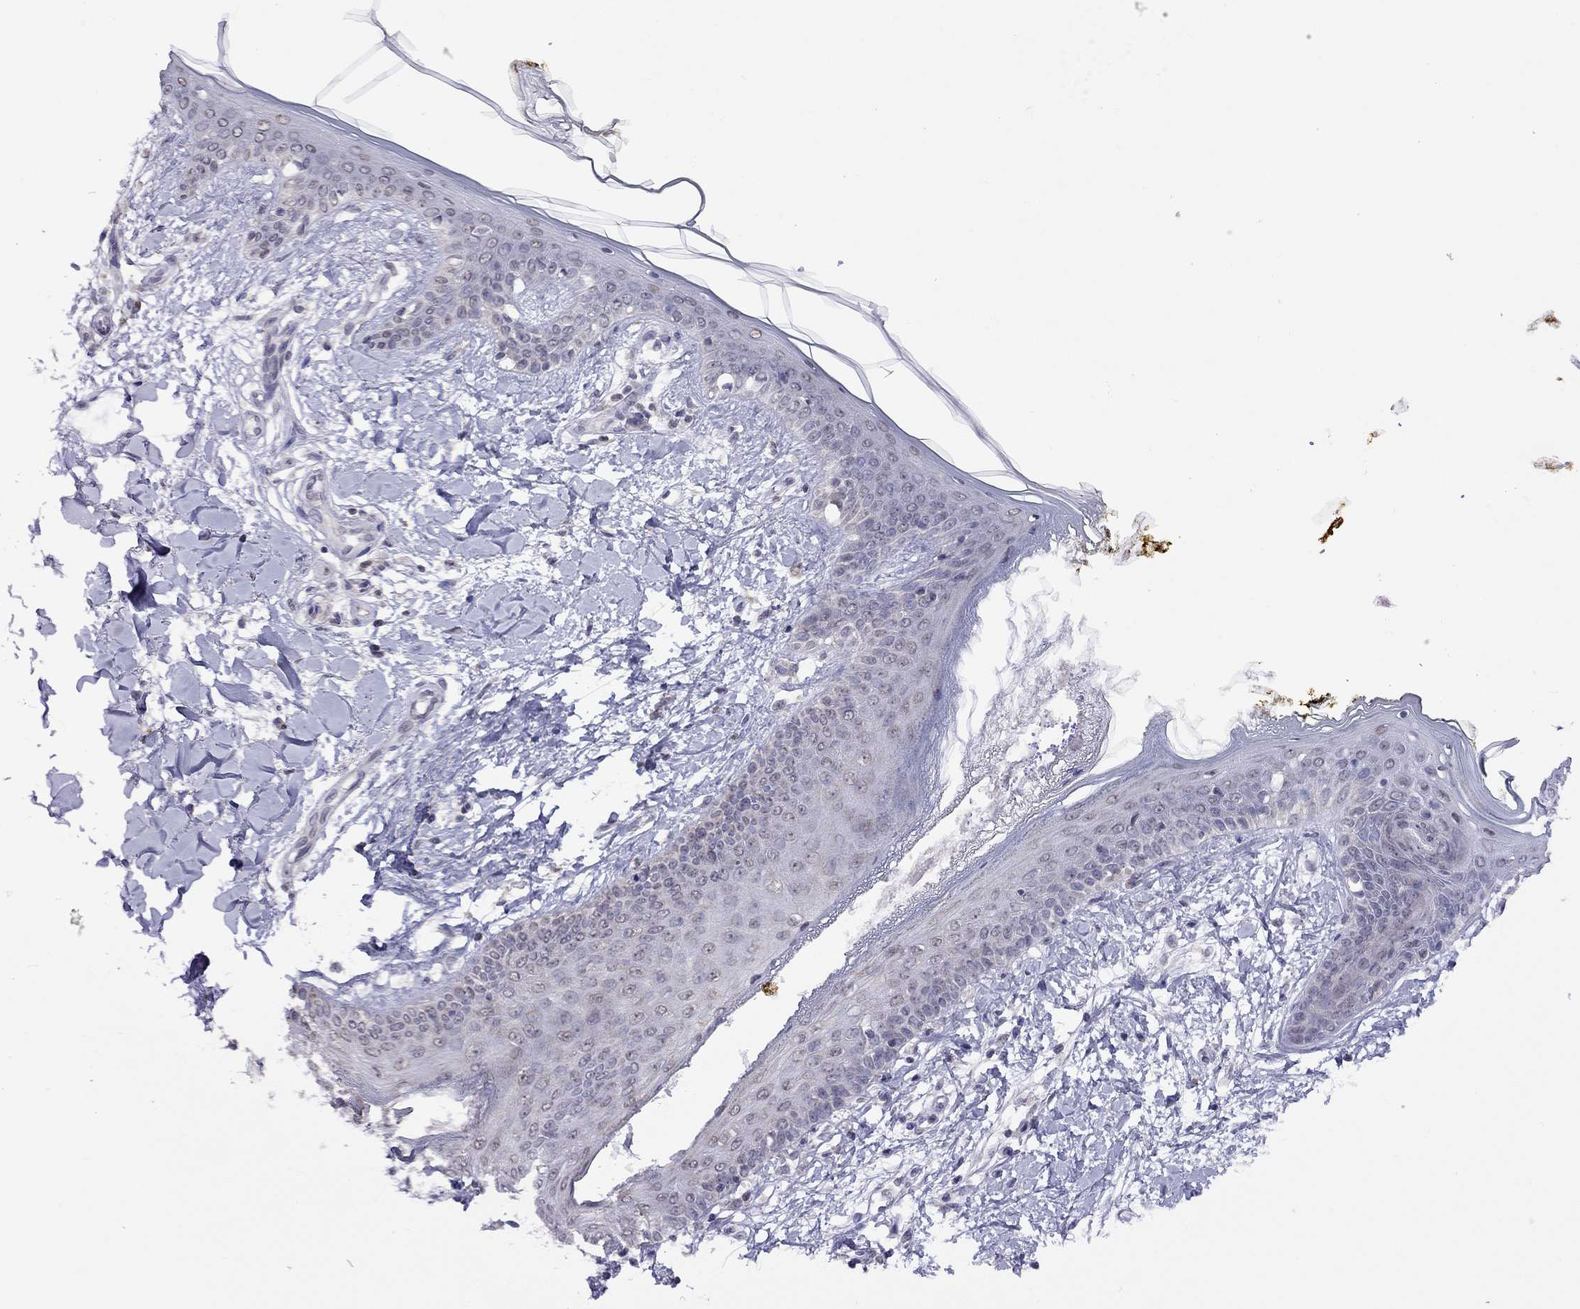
{"staining": {"intensity": "negative", "quantity": "none", "location": "none"}, "tissue": "skin", "cell_type": "Fibroblasts", "image_type": "normal", "snomed": [{"axis": "morphology", "description": "Normal tissue, NOS"}, {"axis": "topography", "description": "Skin"}], "caption": "Immunohistochemistry photomicrograph of benign skin stained for a protein (brown), which shows no expression in fibroblasts.", "gene": "HES5", "patient": {"sex": "female", "age": 34}}